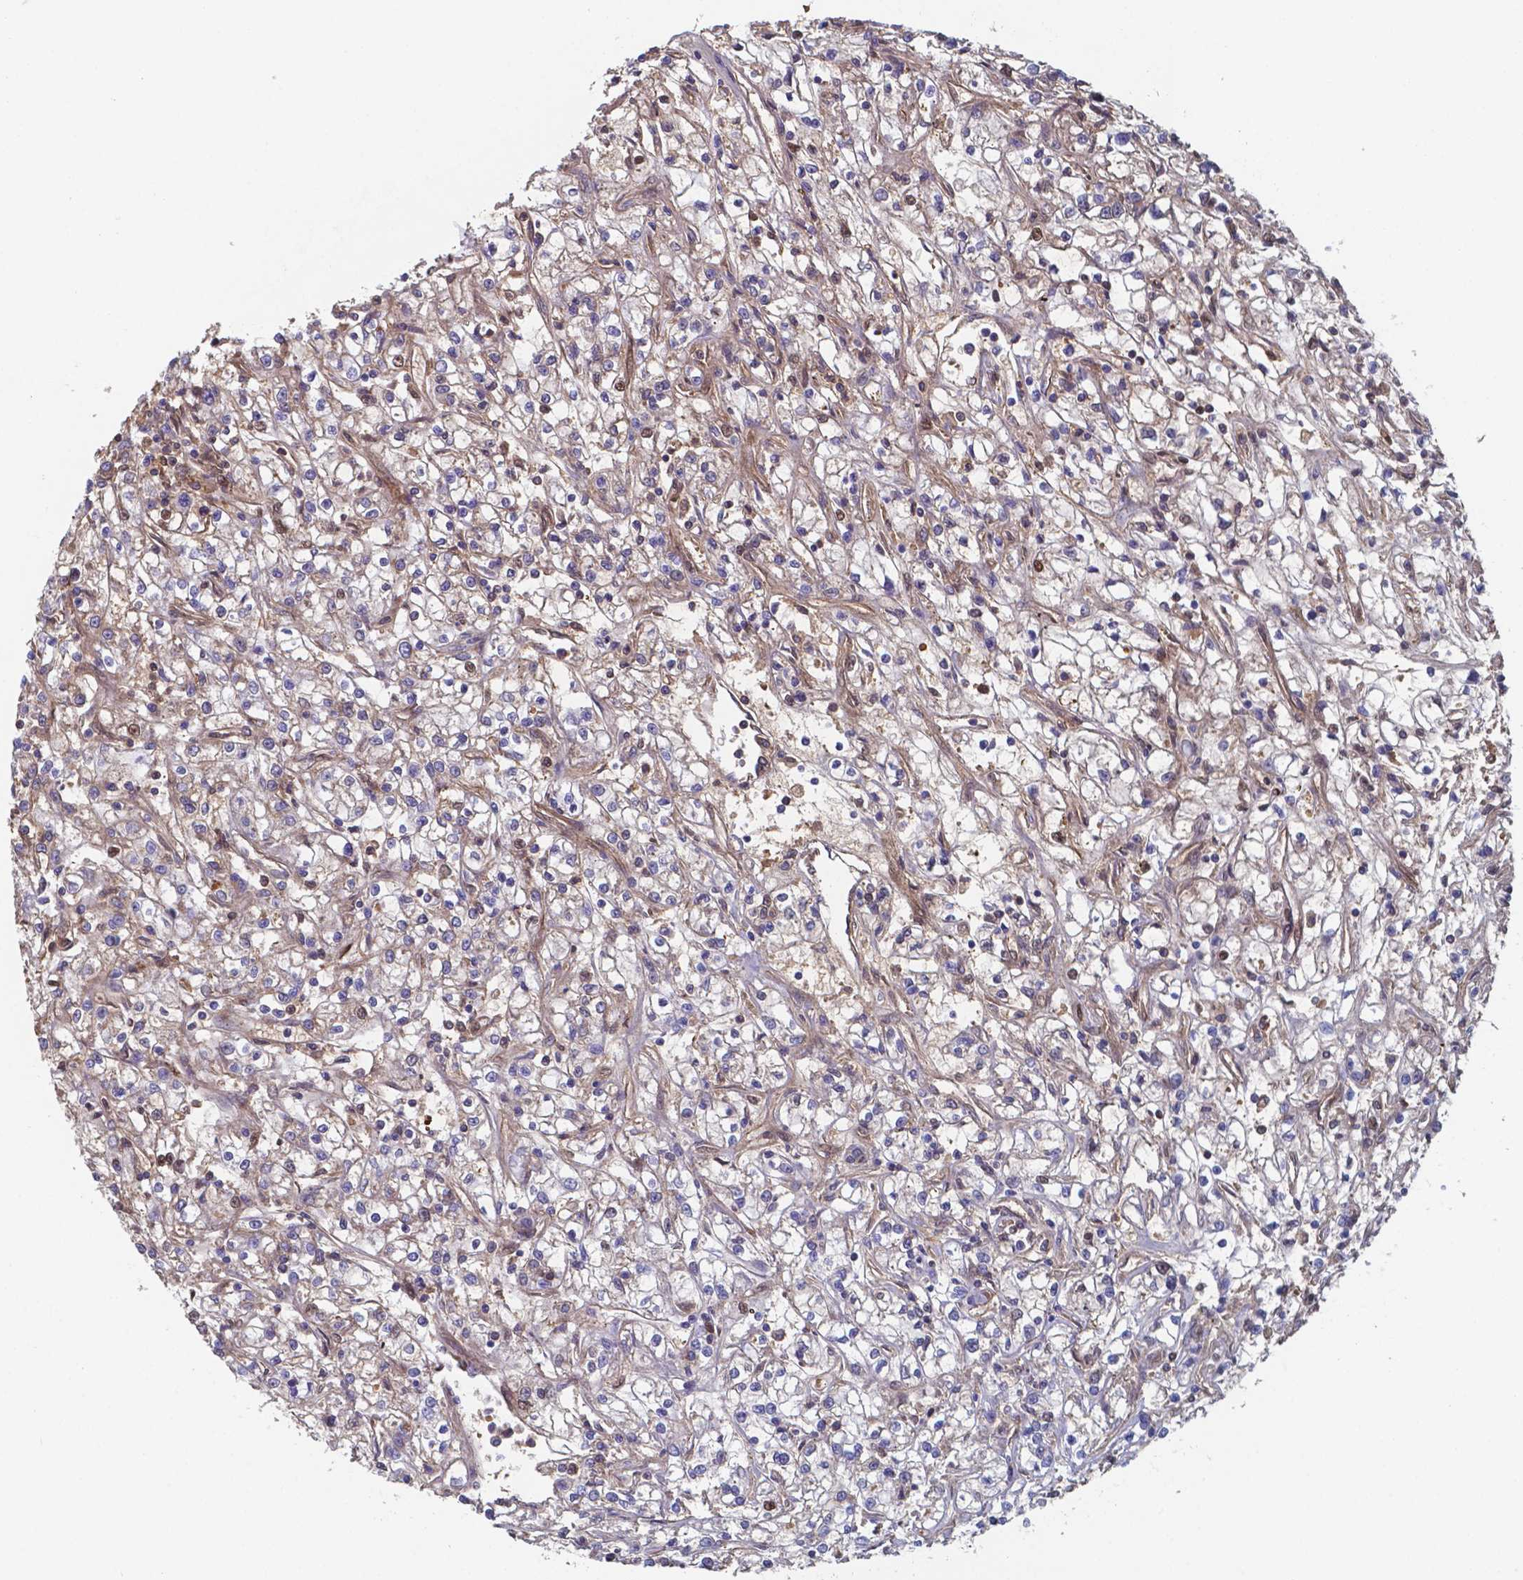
{"staining": {"intensity": "negative", "quantity": "none", "location": "none"}, "tissue": "renal cancer", "cell_type": "Tumor cells", "image_type": "cancer", "snomed": [{"axis": "morphology", "description": "Adenocarcinoma, NOS"}, {"axis": "topography", "description": "Kidney"}], "caption": "Tumor cells are negative for brown protein staining in renal cancer (adenocarcinoma).", "gene": "BTBD17", "patient": {"sex": "female", "age": 59}}